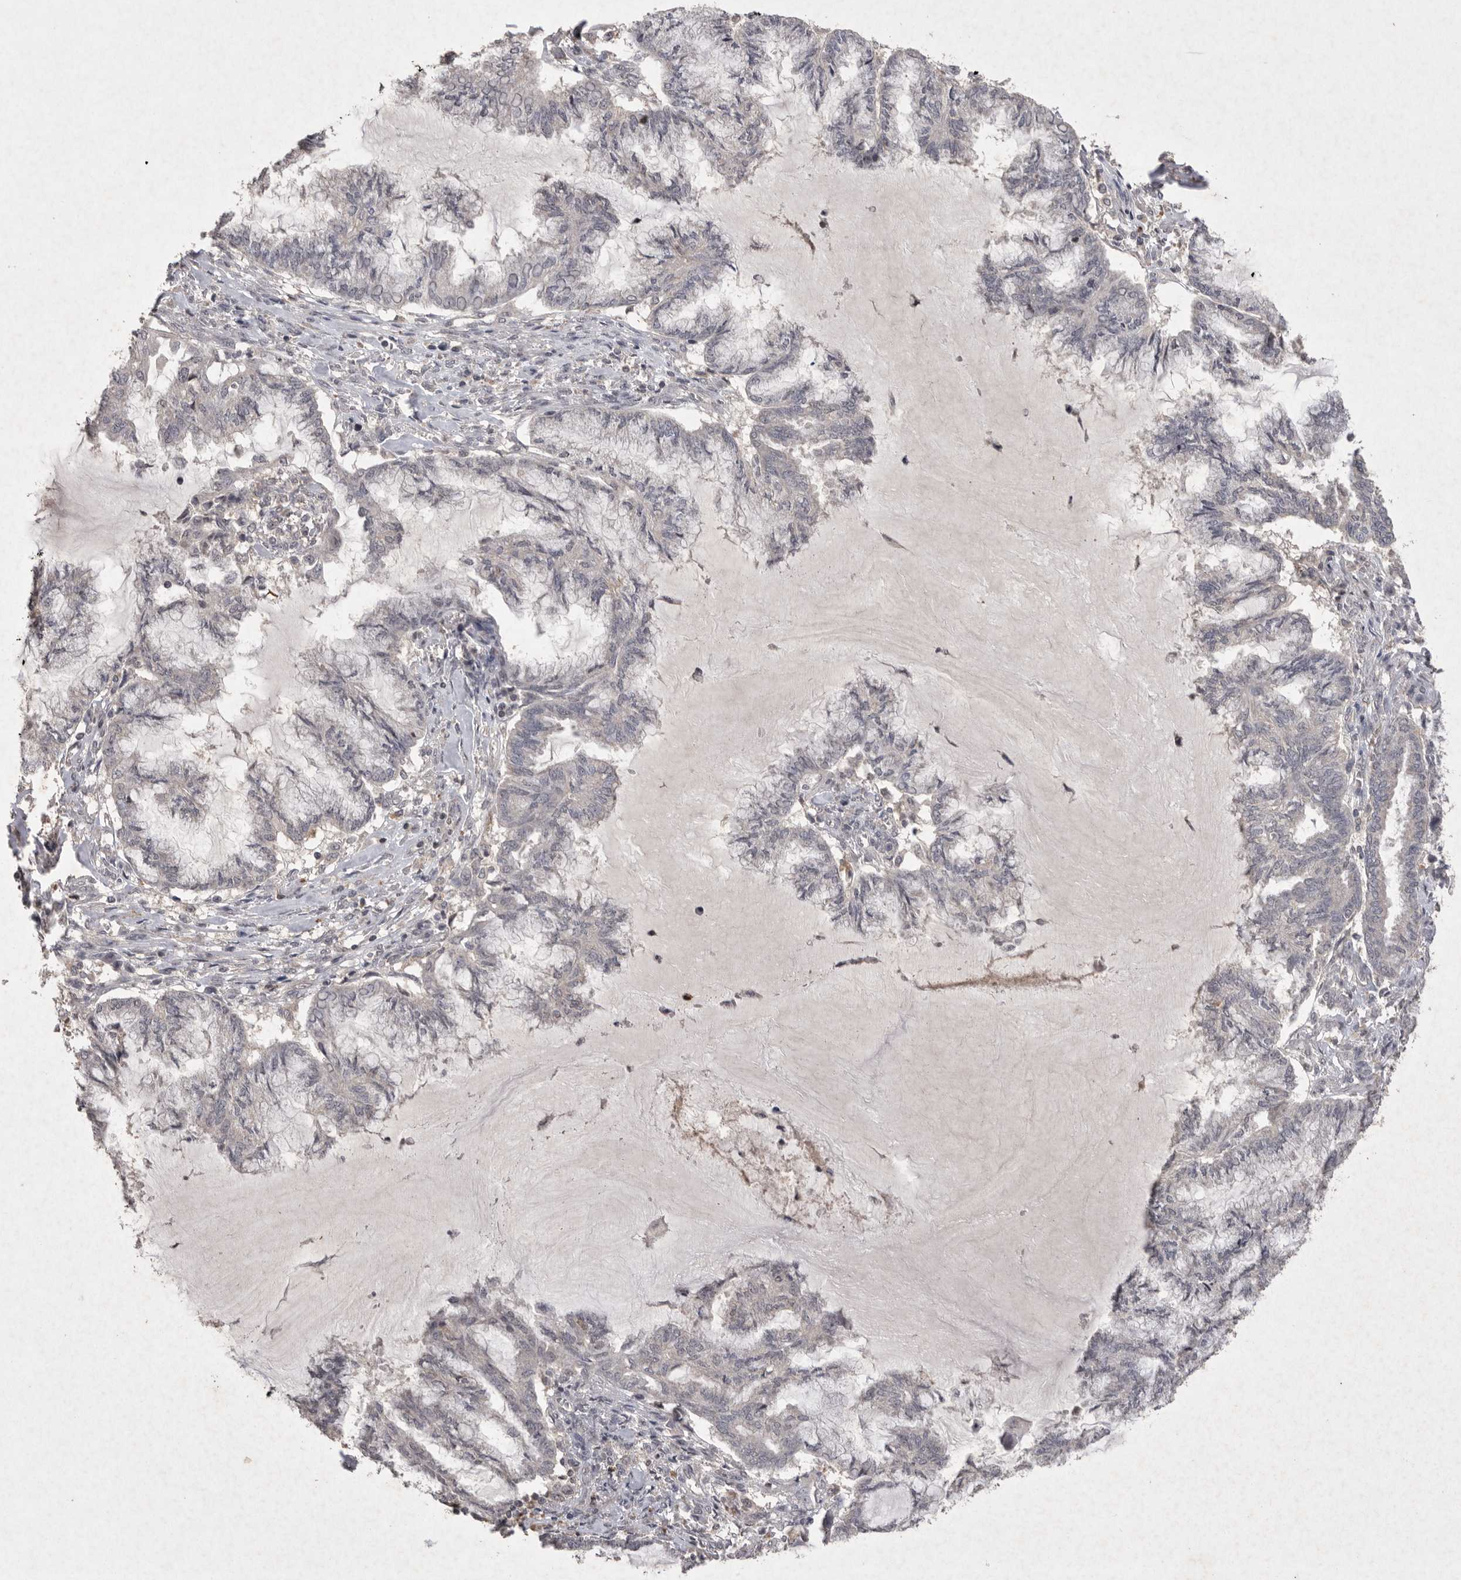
{"staining": {"intensity": "negative", "quantity": "none", "location": "none"}, "tissue": "endometrial cancer", "cell_type": "Tumor cells", "image_type": "cancer", "snomed": [{"axis": "morphology", "description": "Adenocarcinoma, NOS"}, {"axis": "topography", "description": "Endometrium"}], "caption": "Immunohistochemistry (IHC) histopathology image of endometrial cancer stained for a protein (brown), which demonstrates no positivity in tumor cells.", "gene": "APLNR", "patient": {"sex": "female", "age": 86}}